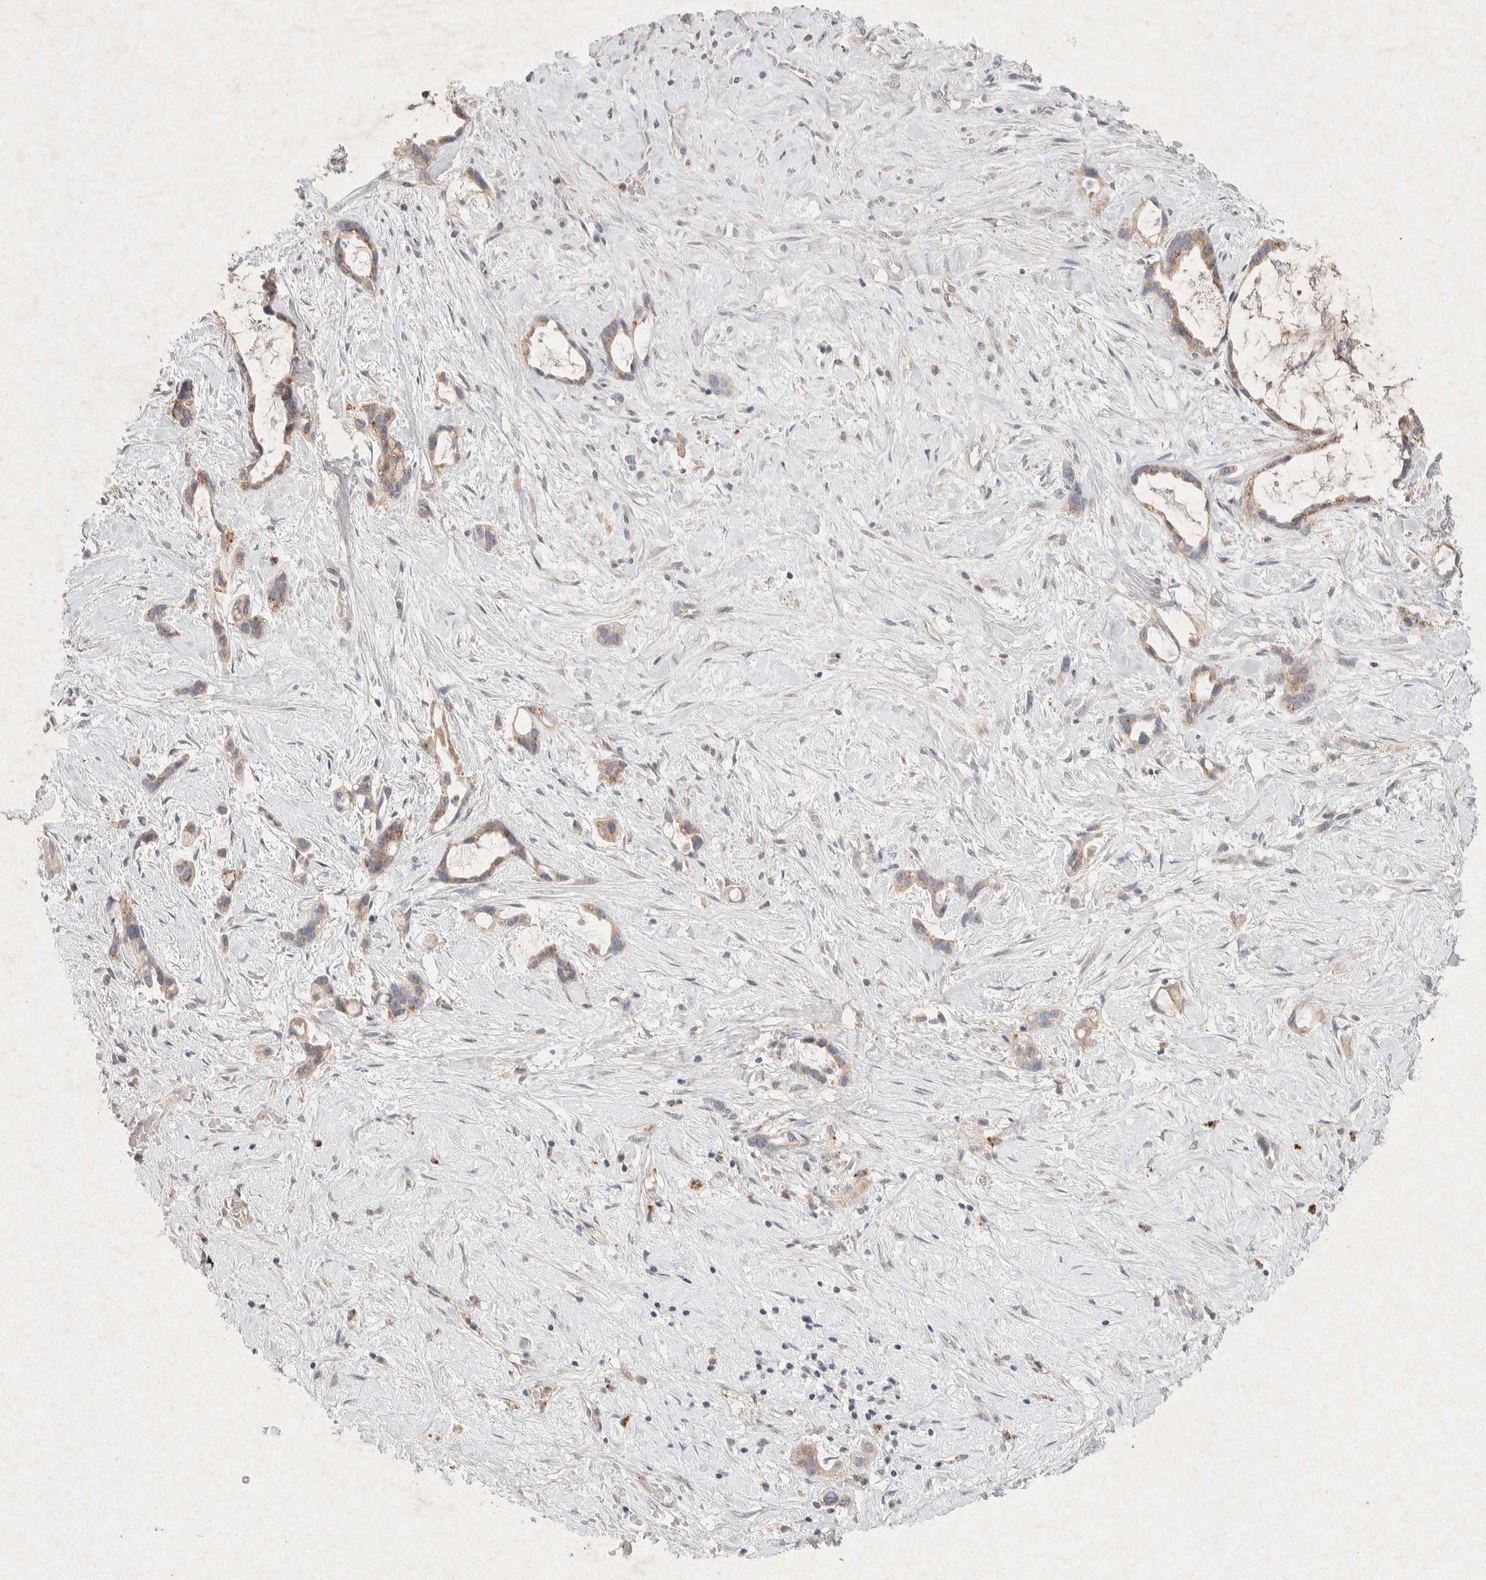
{"staining": {"intensity": "weak", "quantity": ">75%", "location": "cytoplasmic/membranous"}, "tissue": "liver cancer", "cell_type": "Tumor cells", "image_type": "cancer", "snomed": [{"axis": "morphology", "description": "Cholangiocarcinoma"}, {"axis": "topography", "description": "Liver"}], "caption": "A micrograph of human liver cancer stained for a protein reveals weak cytoplasmic/membranous brown staining in tumor cells. Ihc stains the protein in brown and the nuclei are stained blue.", "gene": "GNAI1", "patient": {"sex": "female", "age": 65}}